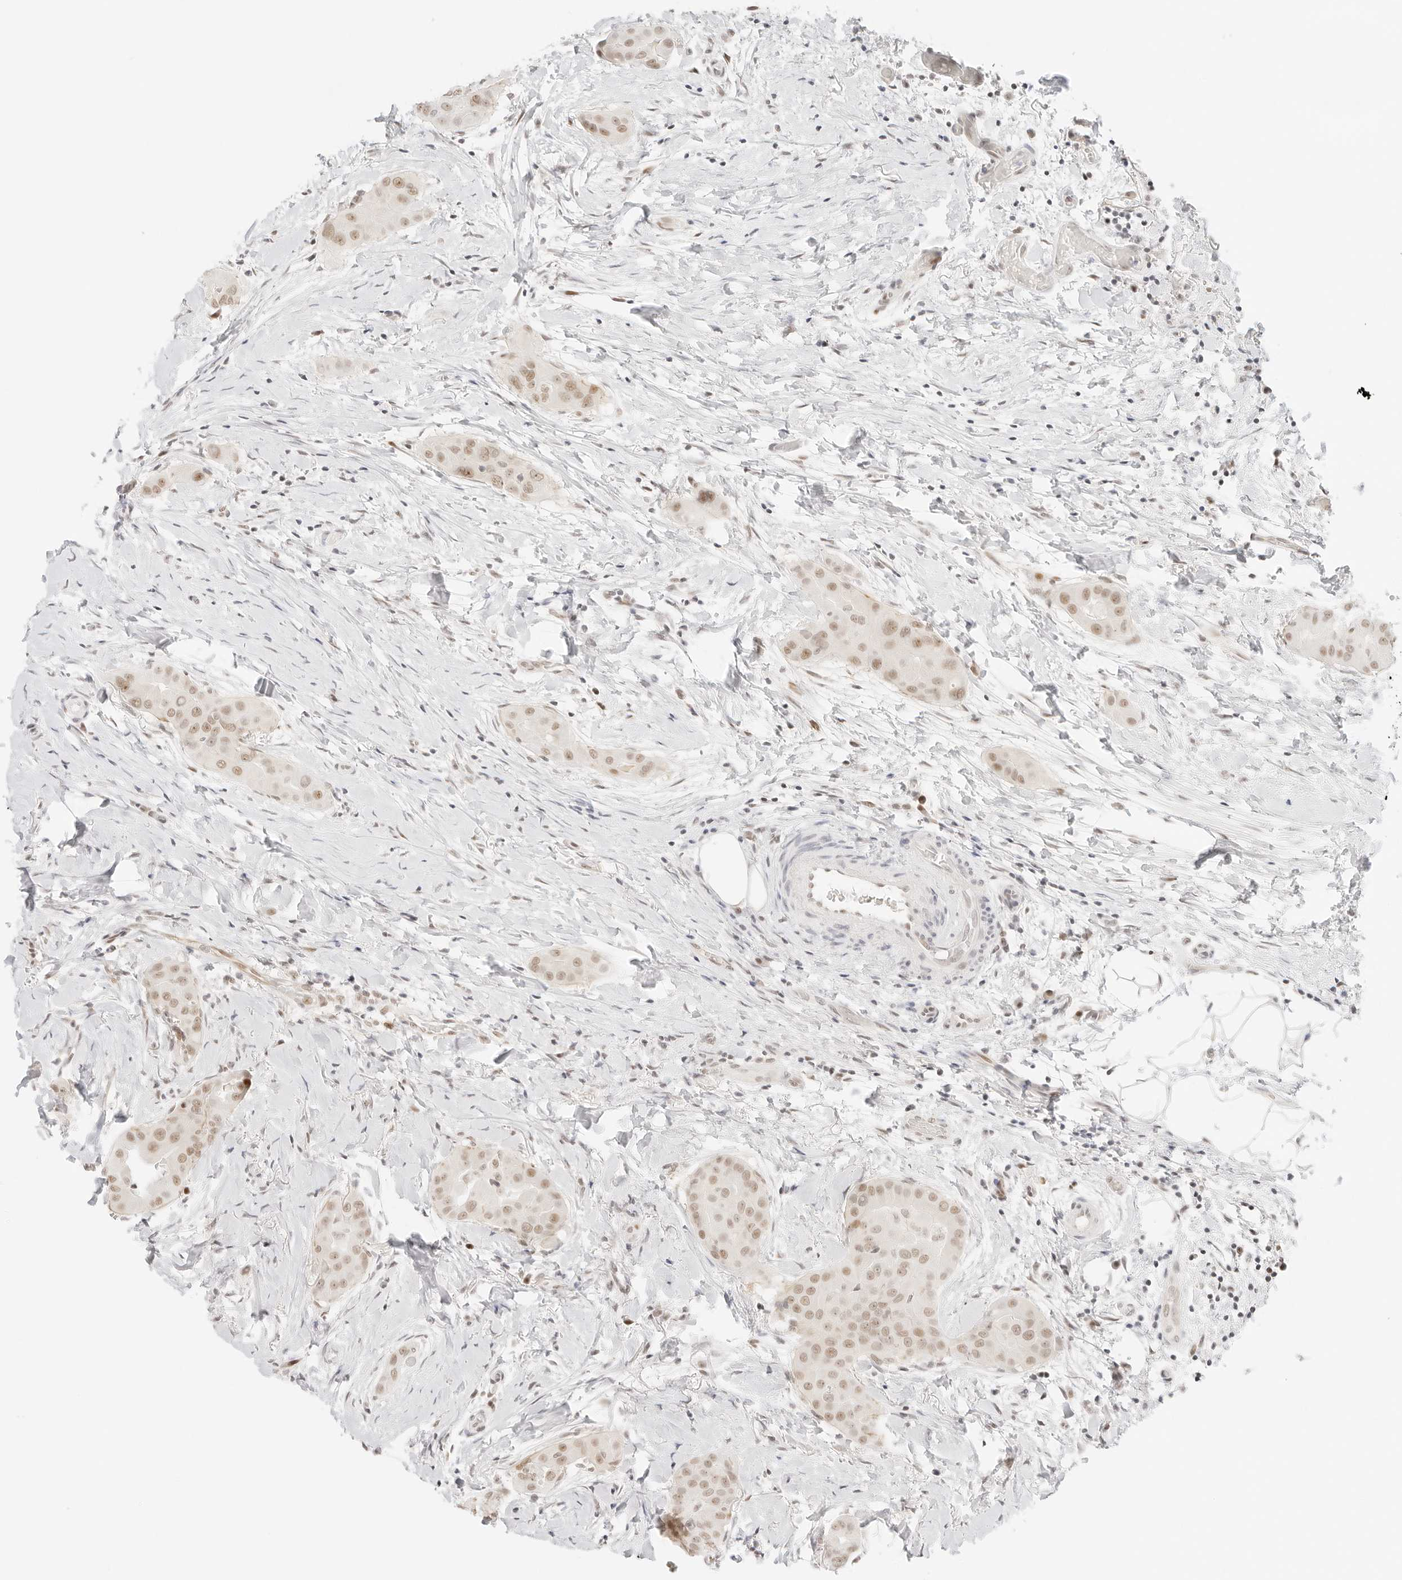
{"staining": {"intensity": "weak", "quantity": ">75%", "location": "nuclear"}, "tissue": "thyroid cancer", "cell_type": "Tumor cells", "image_type": "cancer", "snomed": [{"axis": "morphology", "description": "Papillary adenocarcinoma, NOS"}, {"axis": "topography", "description": "Thyroid gland"}], "caption": "Human thyroid cancer stained for a protein (brown) exhibits weak nuclear positive staining in about >75% of tumor cells.", "gene": "ITGA6", "patient": {"sex": "male", "age": 33}}